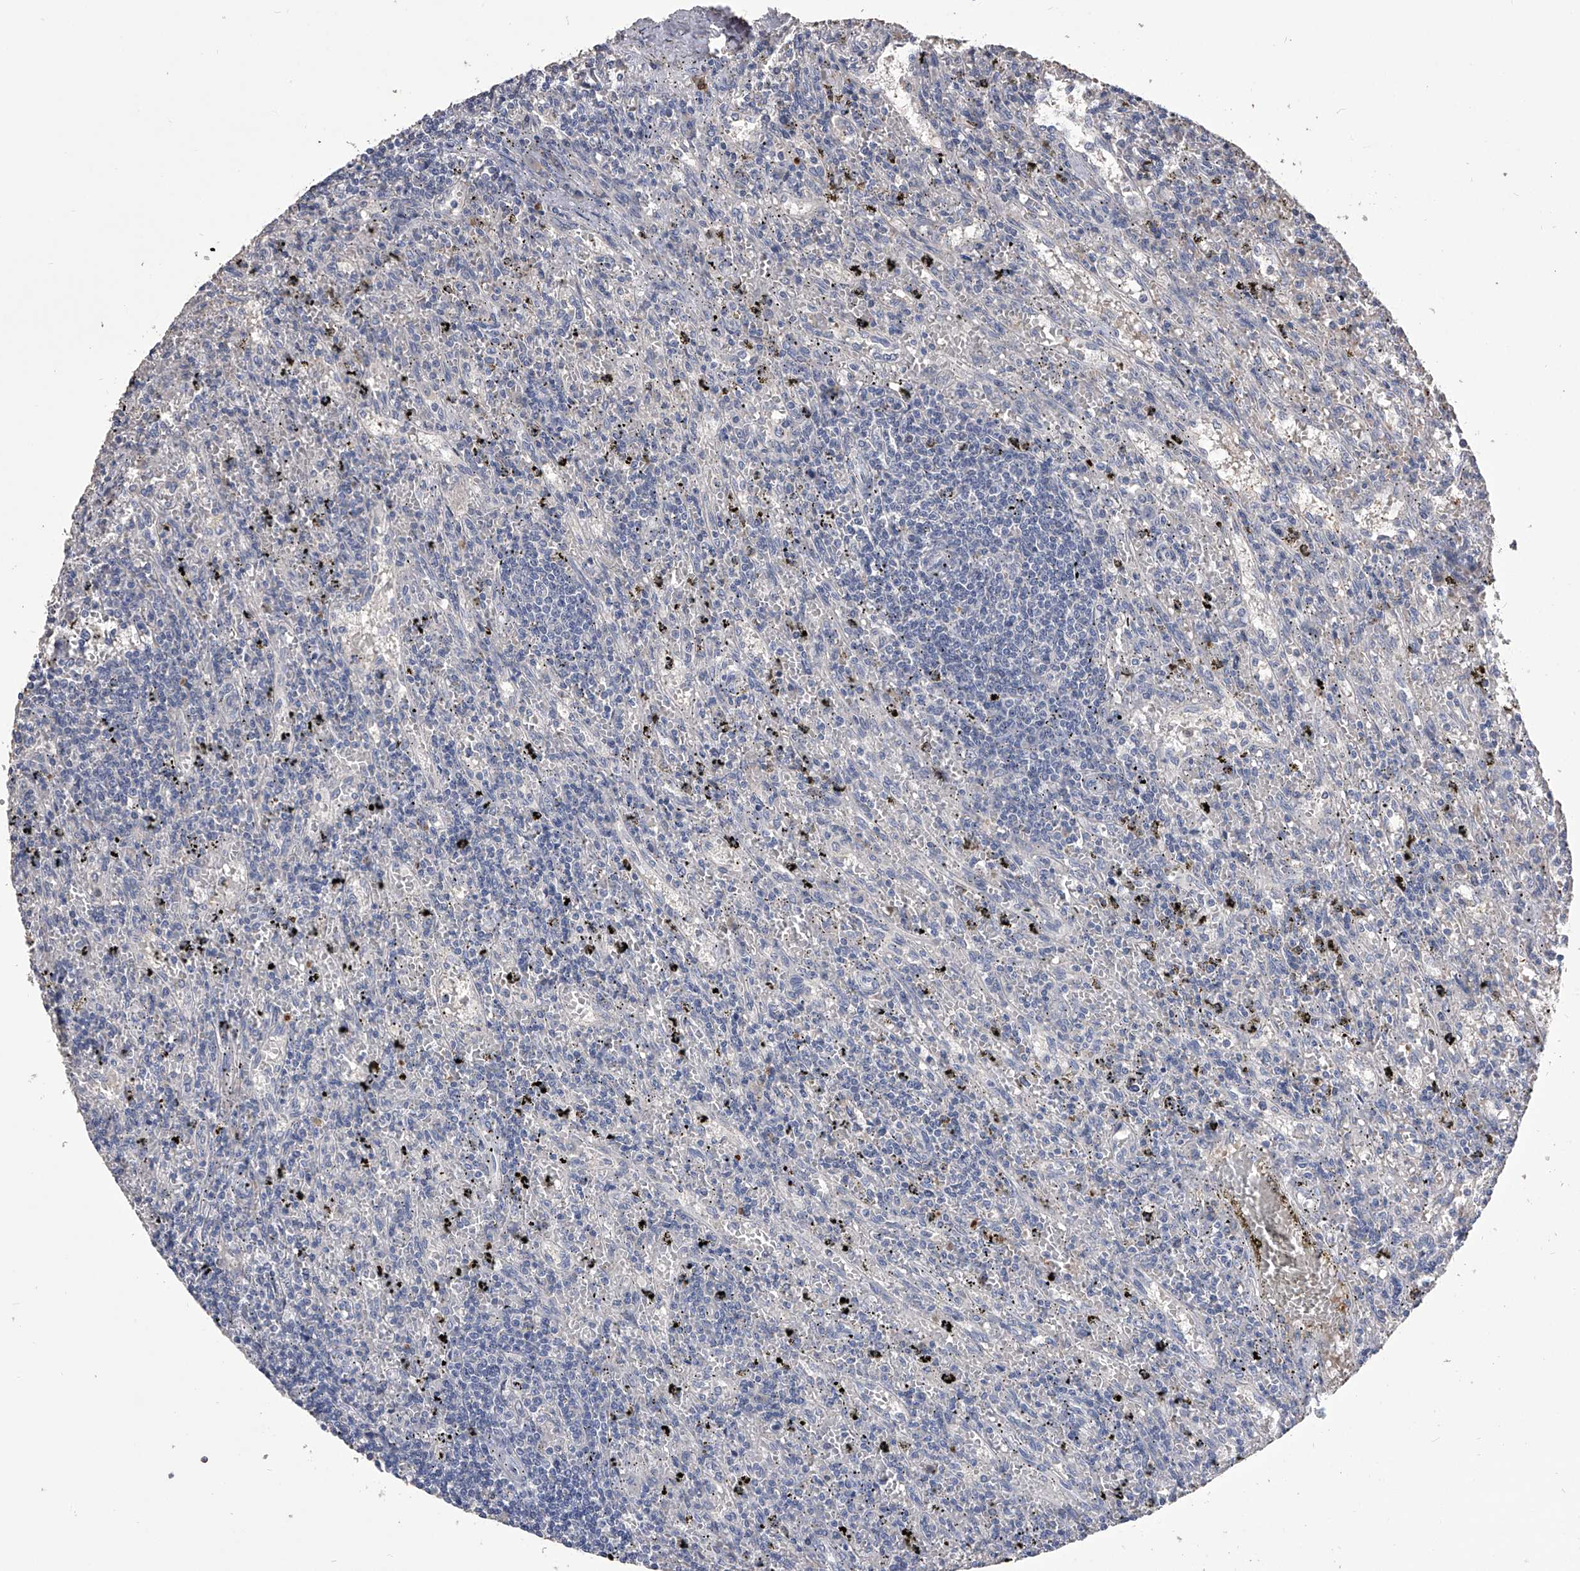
{"staining": {"intensity": "negative", "quantity": "none", "location": "none"}, "tissue": "lymphoma", "cell_type": "Tumor cells", "image_type": "cancer", "snomed": [{"axis": "morphology", "description": "Malignant lymphoma, non-Hodgkin's type, Low grade"}, {"axis": "topography", "description": "Spleen"}], "caption": "Human malignant lymphoma, non-Hodgkin's type (low-grade) stained for a protein using immunohistochemistry exhibits no expression in tumor cells.", "gene": "MDN1", "patient": {"sex": "male", "age": 76}}